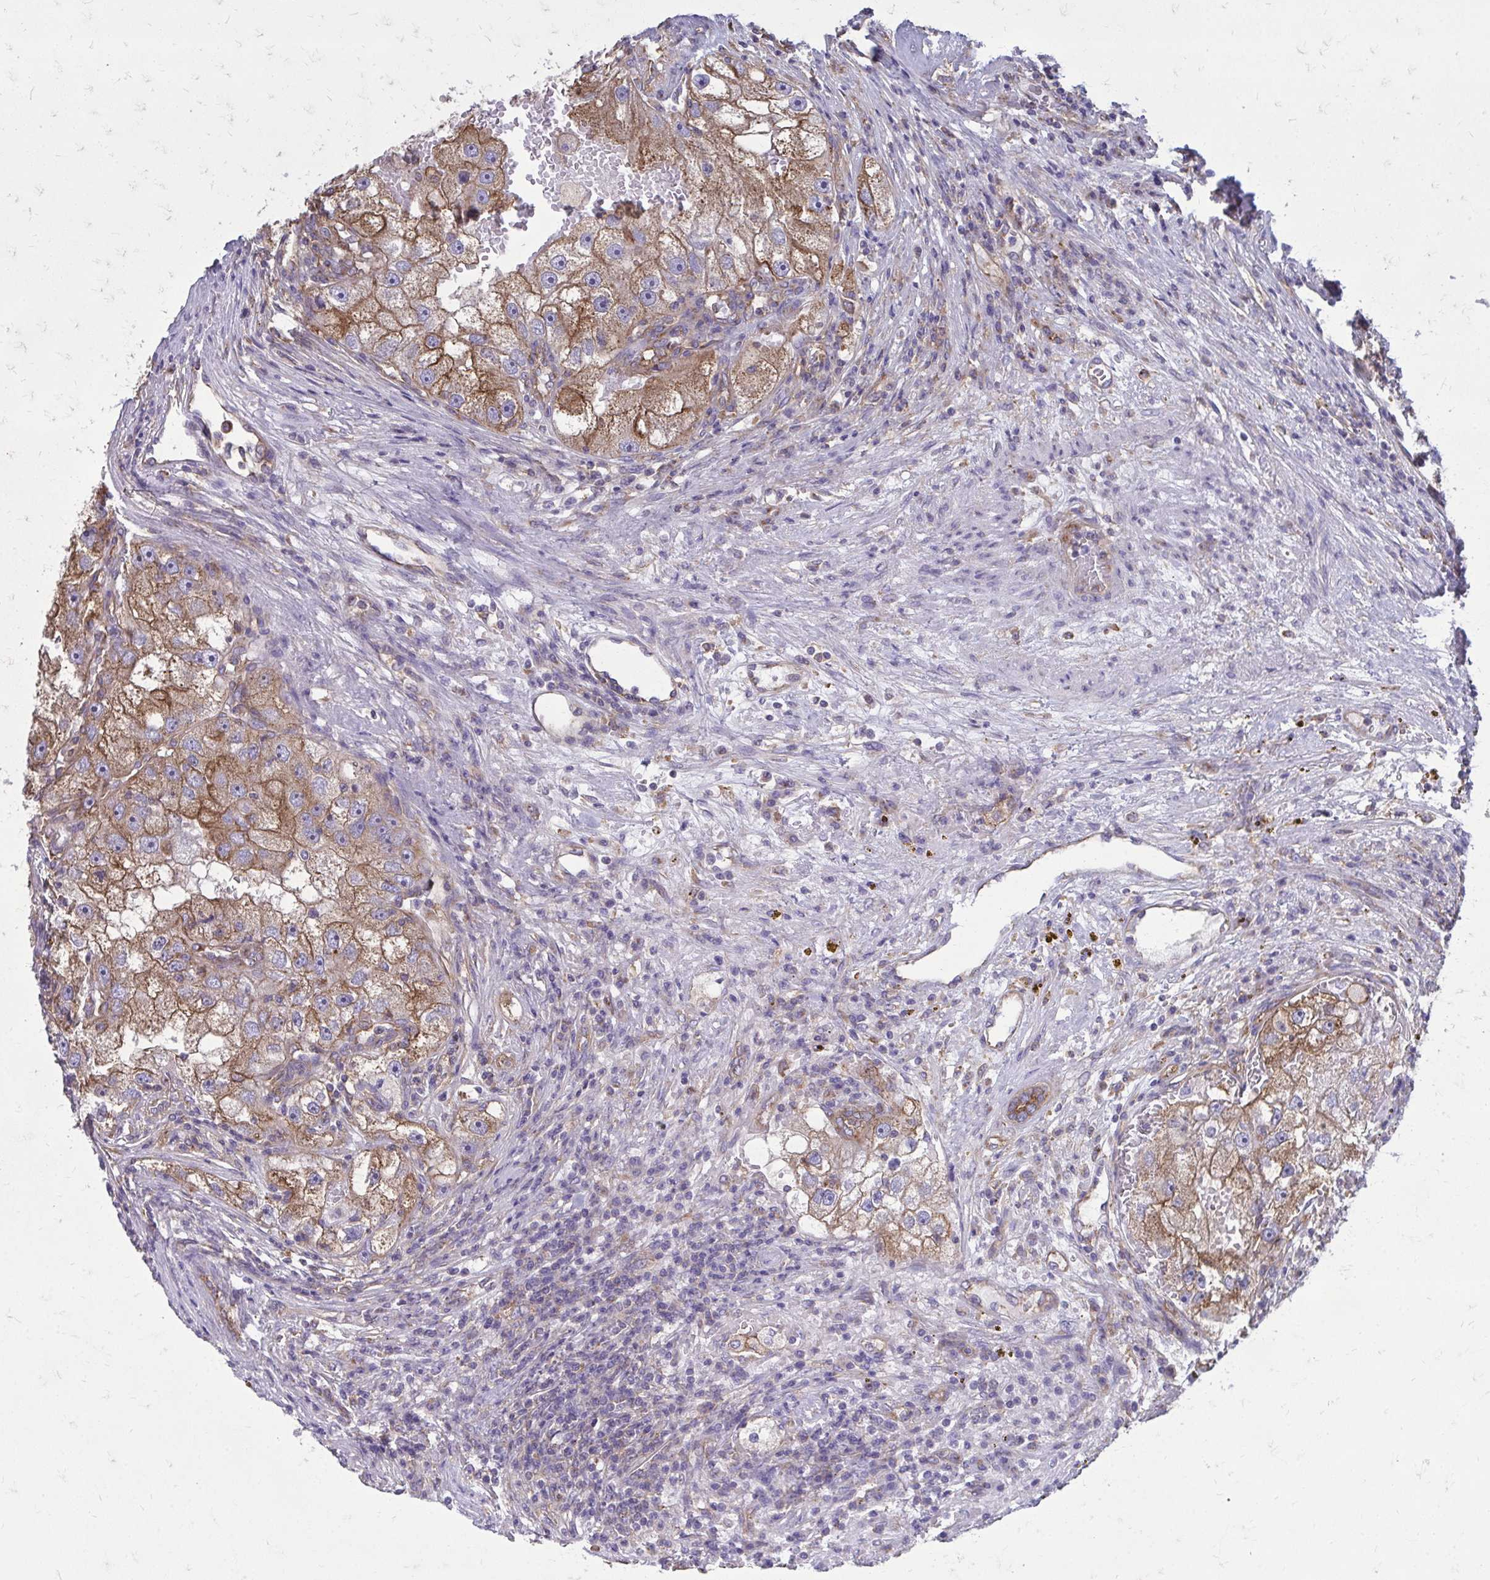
{"staining": {"intensity": "moderate", "quantity": ">75%", "location": "cytoplasmic/membranous"}, "tissue": "renal cancer", "cell_type": "Tumor cells", "image_type": "cancer", "snomed": [{"axis": "morphology", "description": "Adenocarcinoma, NOS"}, {"axis": "topography", "description": "Kidney"}], "caption": "Immunohistochemical staining of renal cancer (adenocarcinoma) demonstrates medium levels of moderate cytoplasmic/membranous expression in approximately >75% of tumor cells. (Brightfield microscopy of DAB IHC at high magnification).", "gene": "CLTA", "patient": {"sex": "male", "age": 63}}